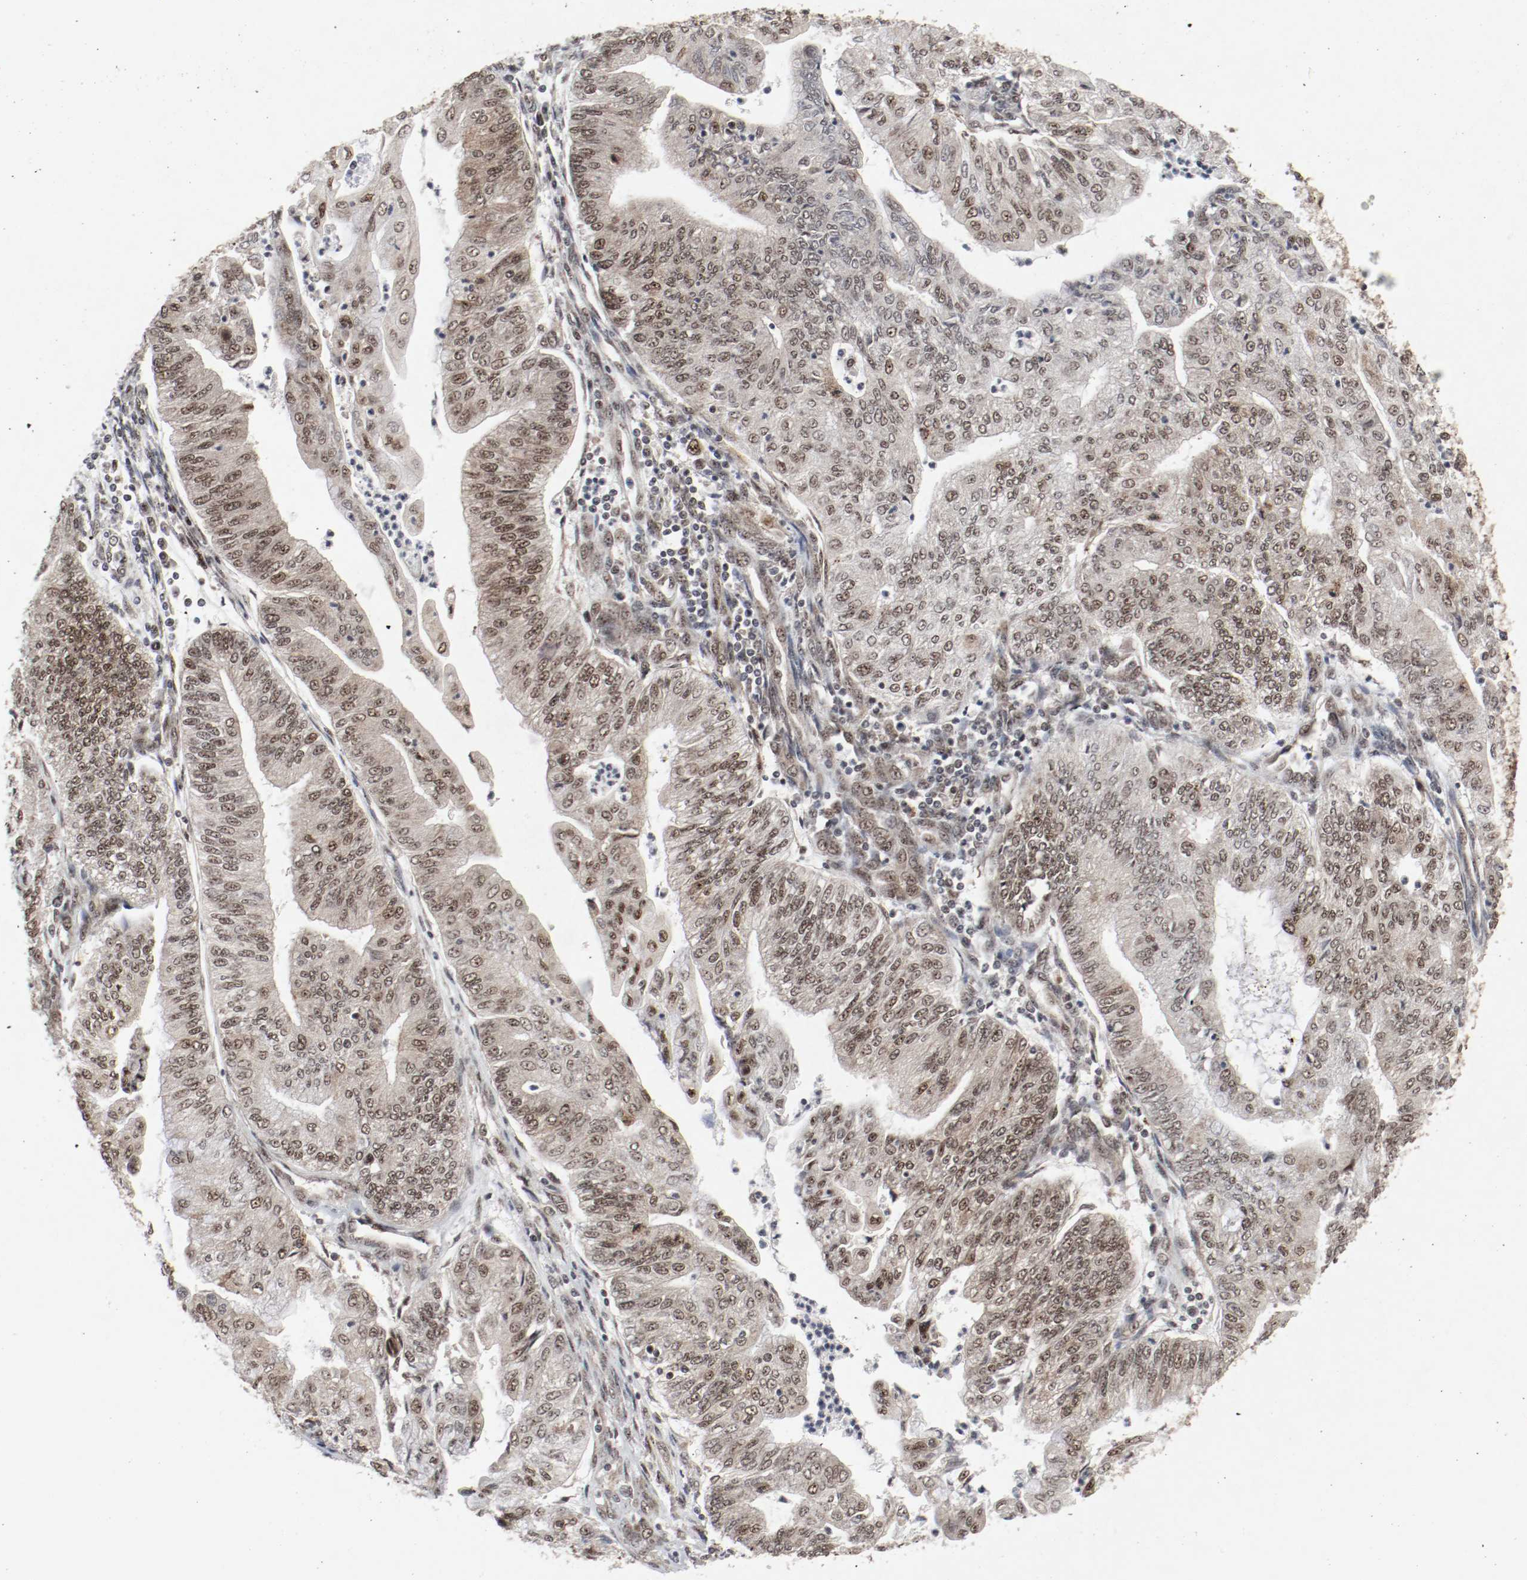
{"staining": {"intensity": "moderate", "quantity": ">75%", "location": "cytoplasmic/membranous,nuclear"}, "tissue": "endometrial cancer", "cell_type": "Tumor cells", "image_type": "cancer", "snomed": [{"axis": "morphology", "description": "Adenocarcinoma, NOS"}, {"axis": "topography", "description": "Endometrium"}], "caption": "The micrograph displays staining of endometrial cancer, revealing moderate cytoplasmic/membranous and nuclear protein positivity (brown color) within tumor cells.", "gene": "CSNK2B", "patient": {"sex": "female", "age": 59}}